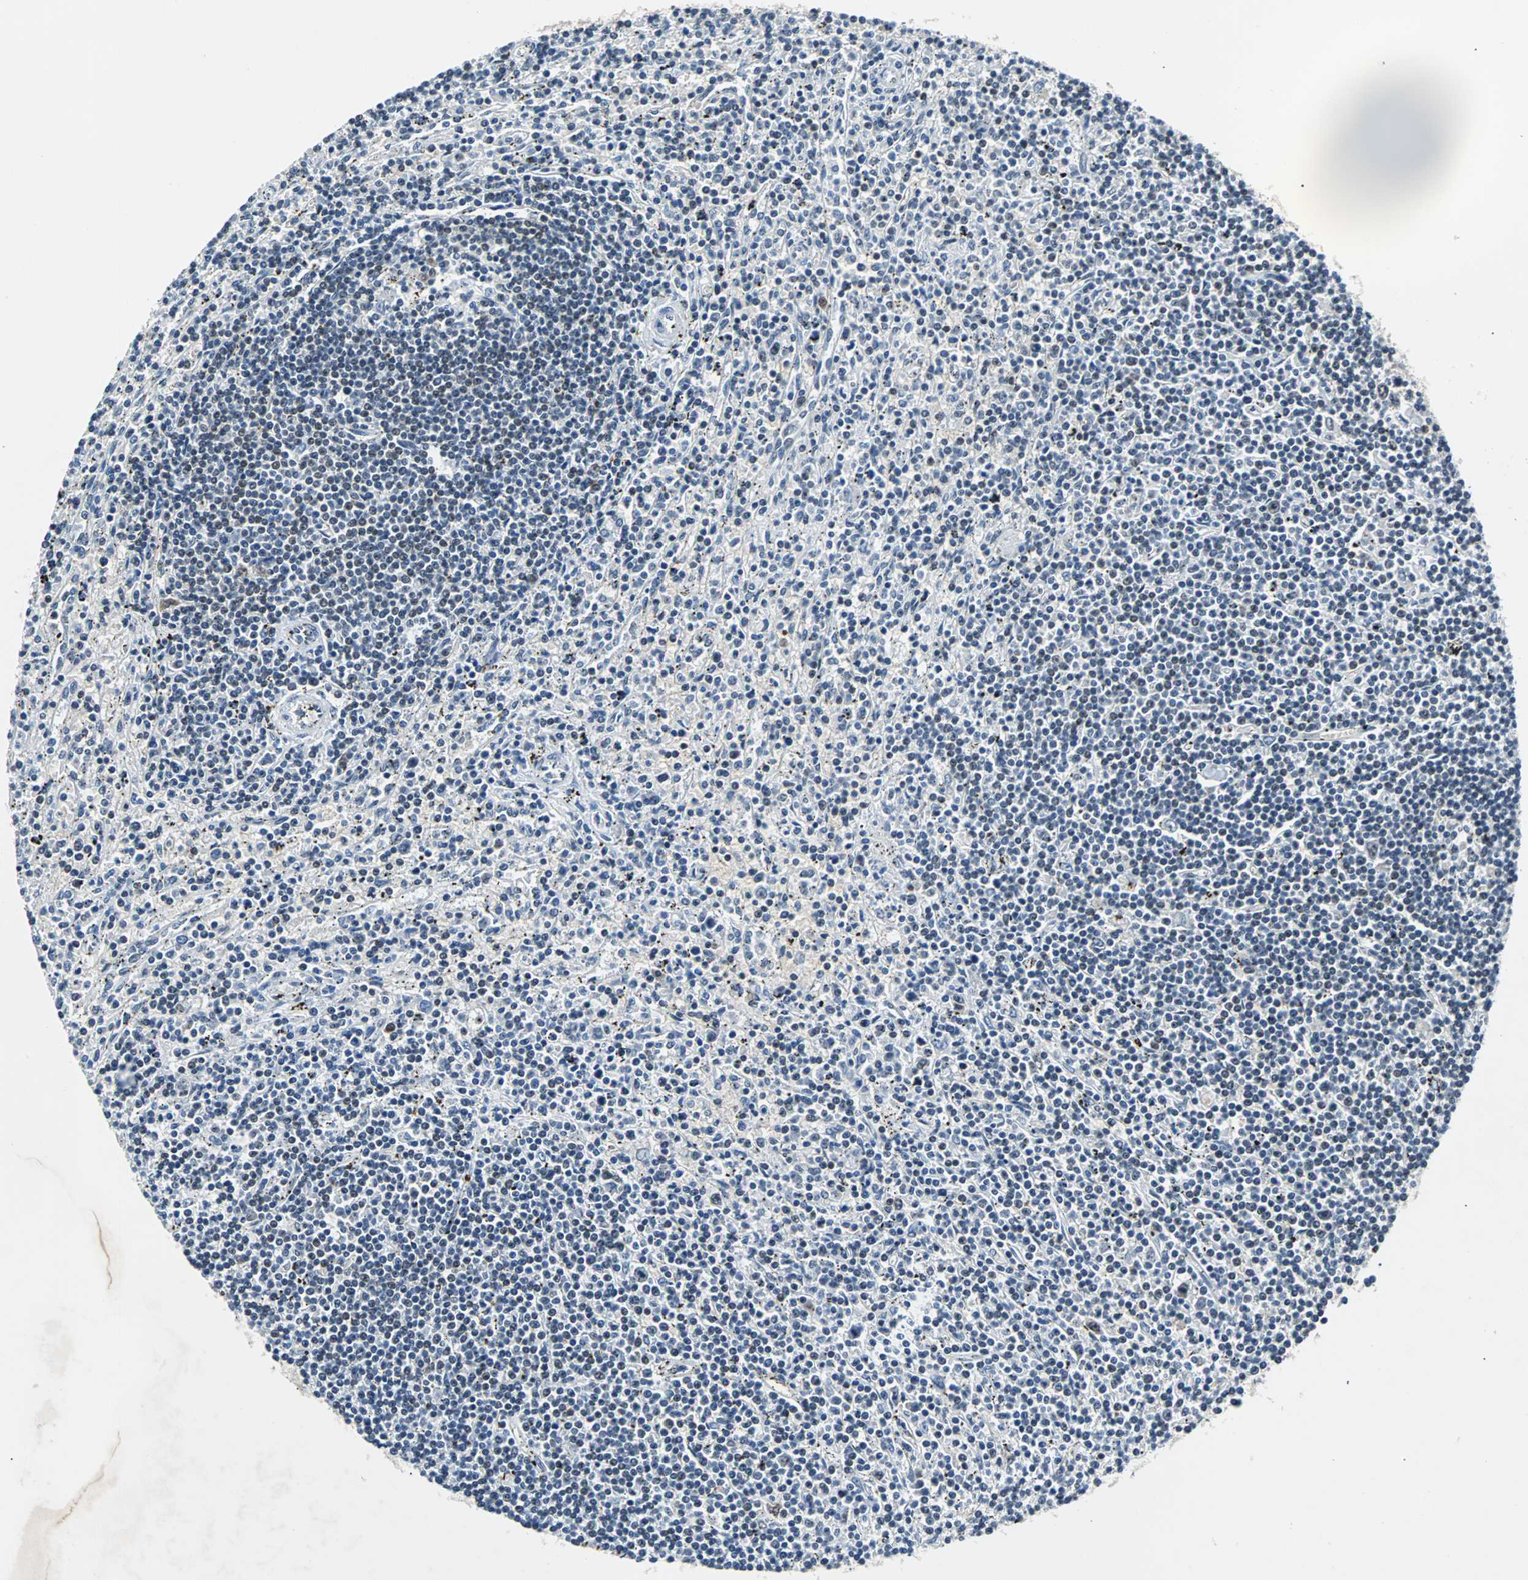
{"staining": {"intensity": "negative", "quantity": "none", "location": "none"}, "tissue": "lymphoma", "cell_type": "Tumor cells", "image_type": "cancer", "snomed": [{"axis": "morphology", "description": "Malignant lymphoma, non-Hodgkin's type, Low grade"}, {"axis": "topography", "description": "Spleen"}], "caption": "IHC photomicrograph of neoplastic tissue: human lymphoma stained with DAB (3,3'-diaminobenzidine) exhibits no significant protein staining in tumor cells.", "gene": "USP28", "patient": {"sex": "male", "age": 76}}